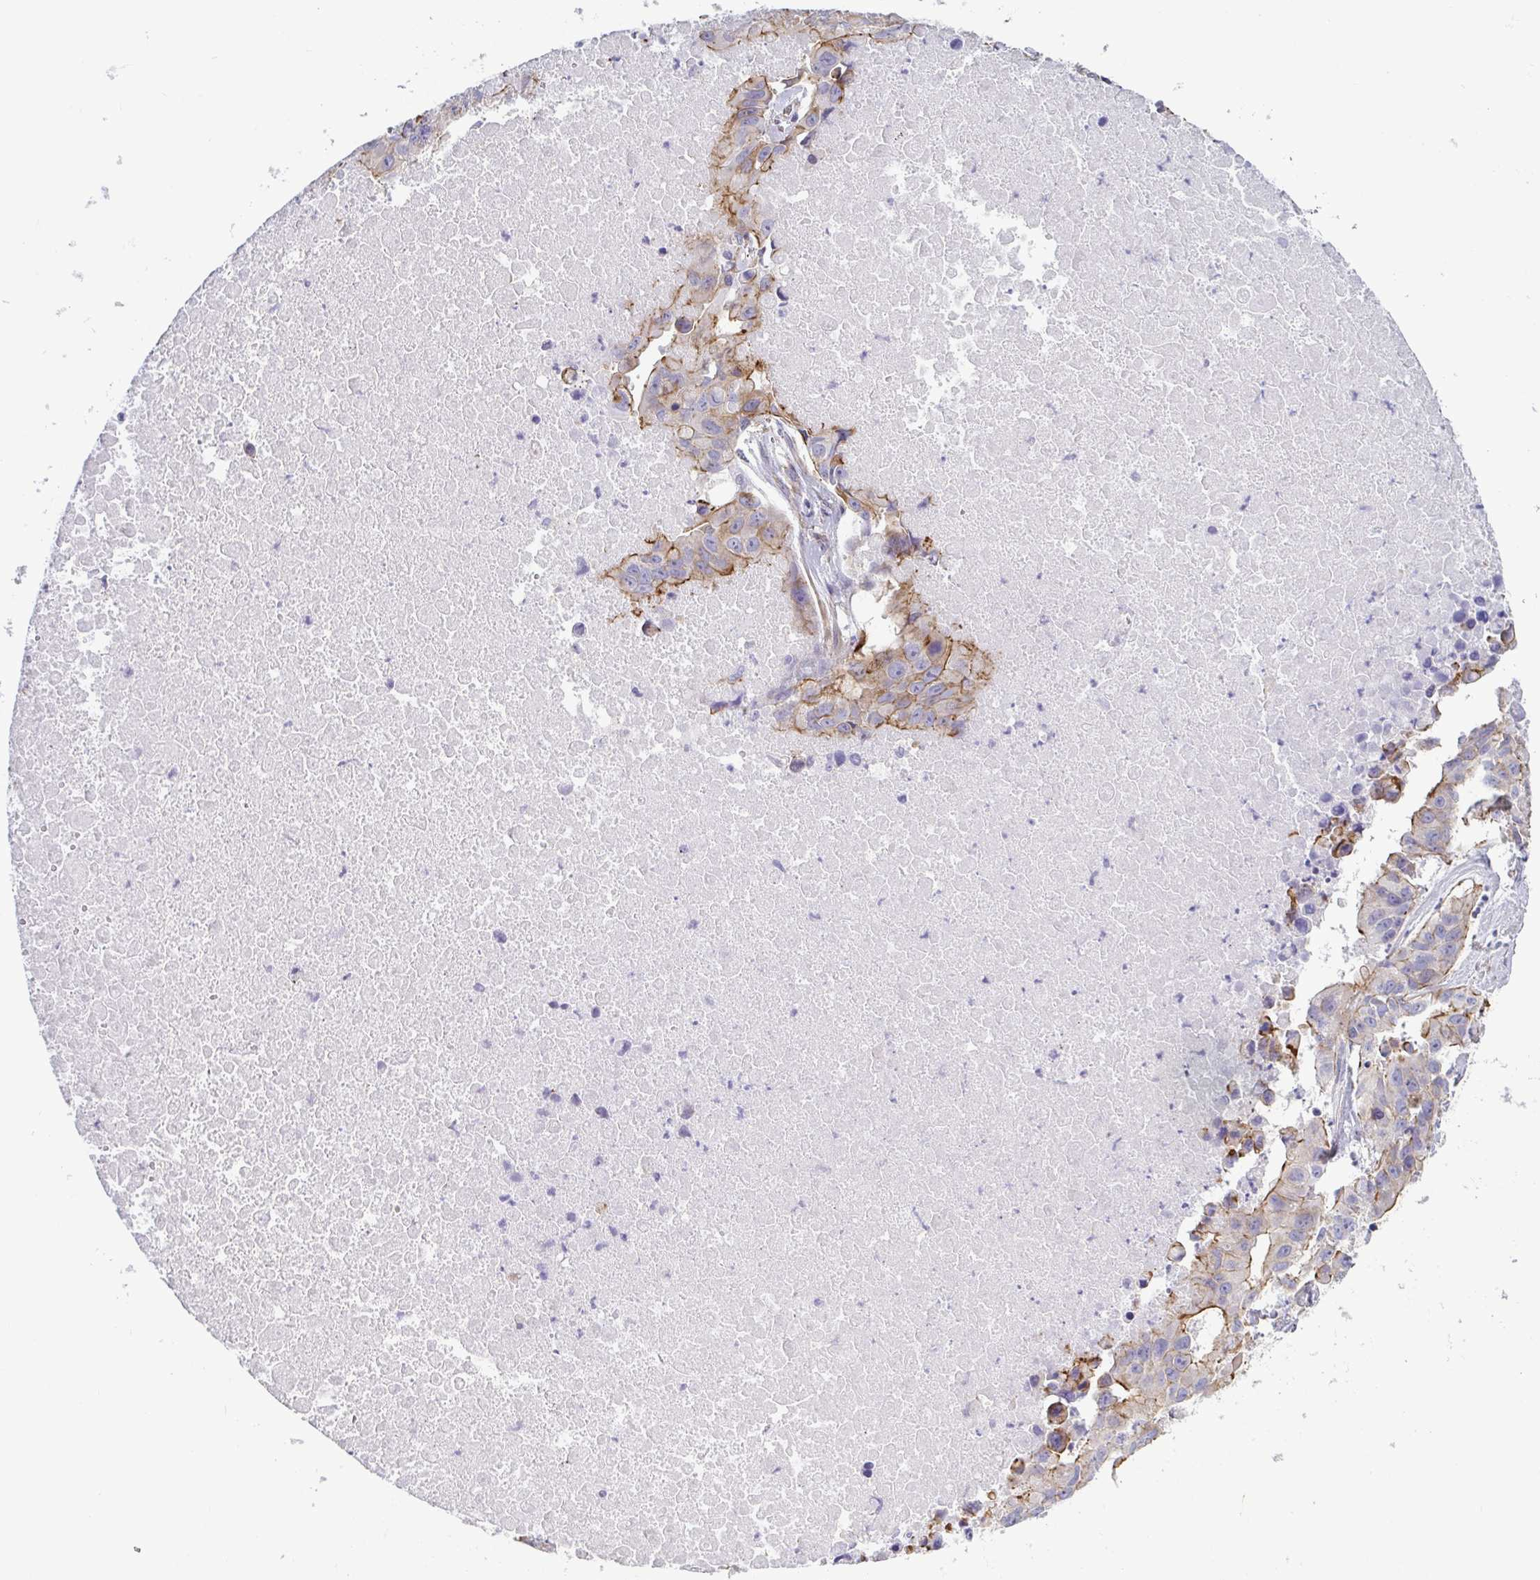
{"staining": {"intensity": "weak", "quantity": "25%-75%", "location": "cytoplasmic/membranous"}, "tissue": "lung cancer", "cell_type": "Tumor cells", "image_type": "cancer", "snomed": [{"axis": "morphology", "description": "Adenocarcinoma, NOS"}, {"axis": "topography", "description": "Lymph node"}, {"axis": "topography", "description": "Lung"}], "caption": "Immunohistochemical staining of human adenocarcinoma (lung) reveals low levels of weak cytoplasmic/membranous expression in about 25%-75% of tumor cells.", "gene": "LIMA1", "patient": {"sex": "male", "age": 64}}